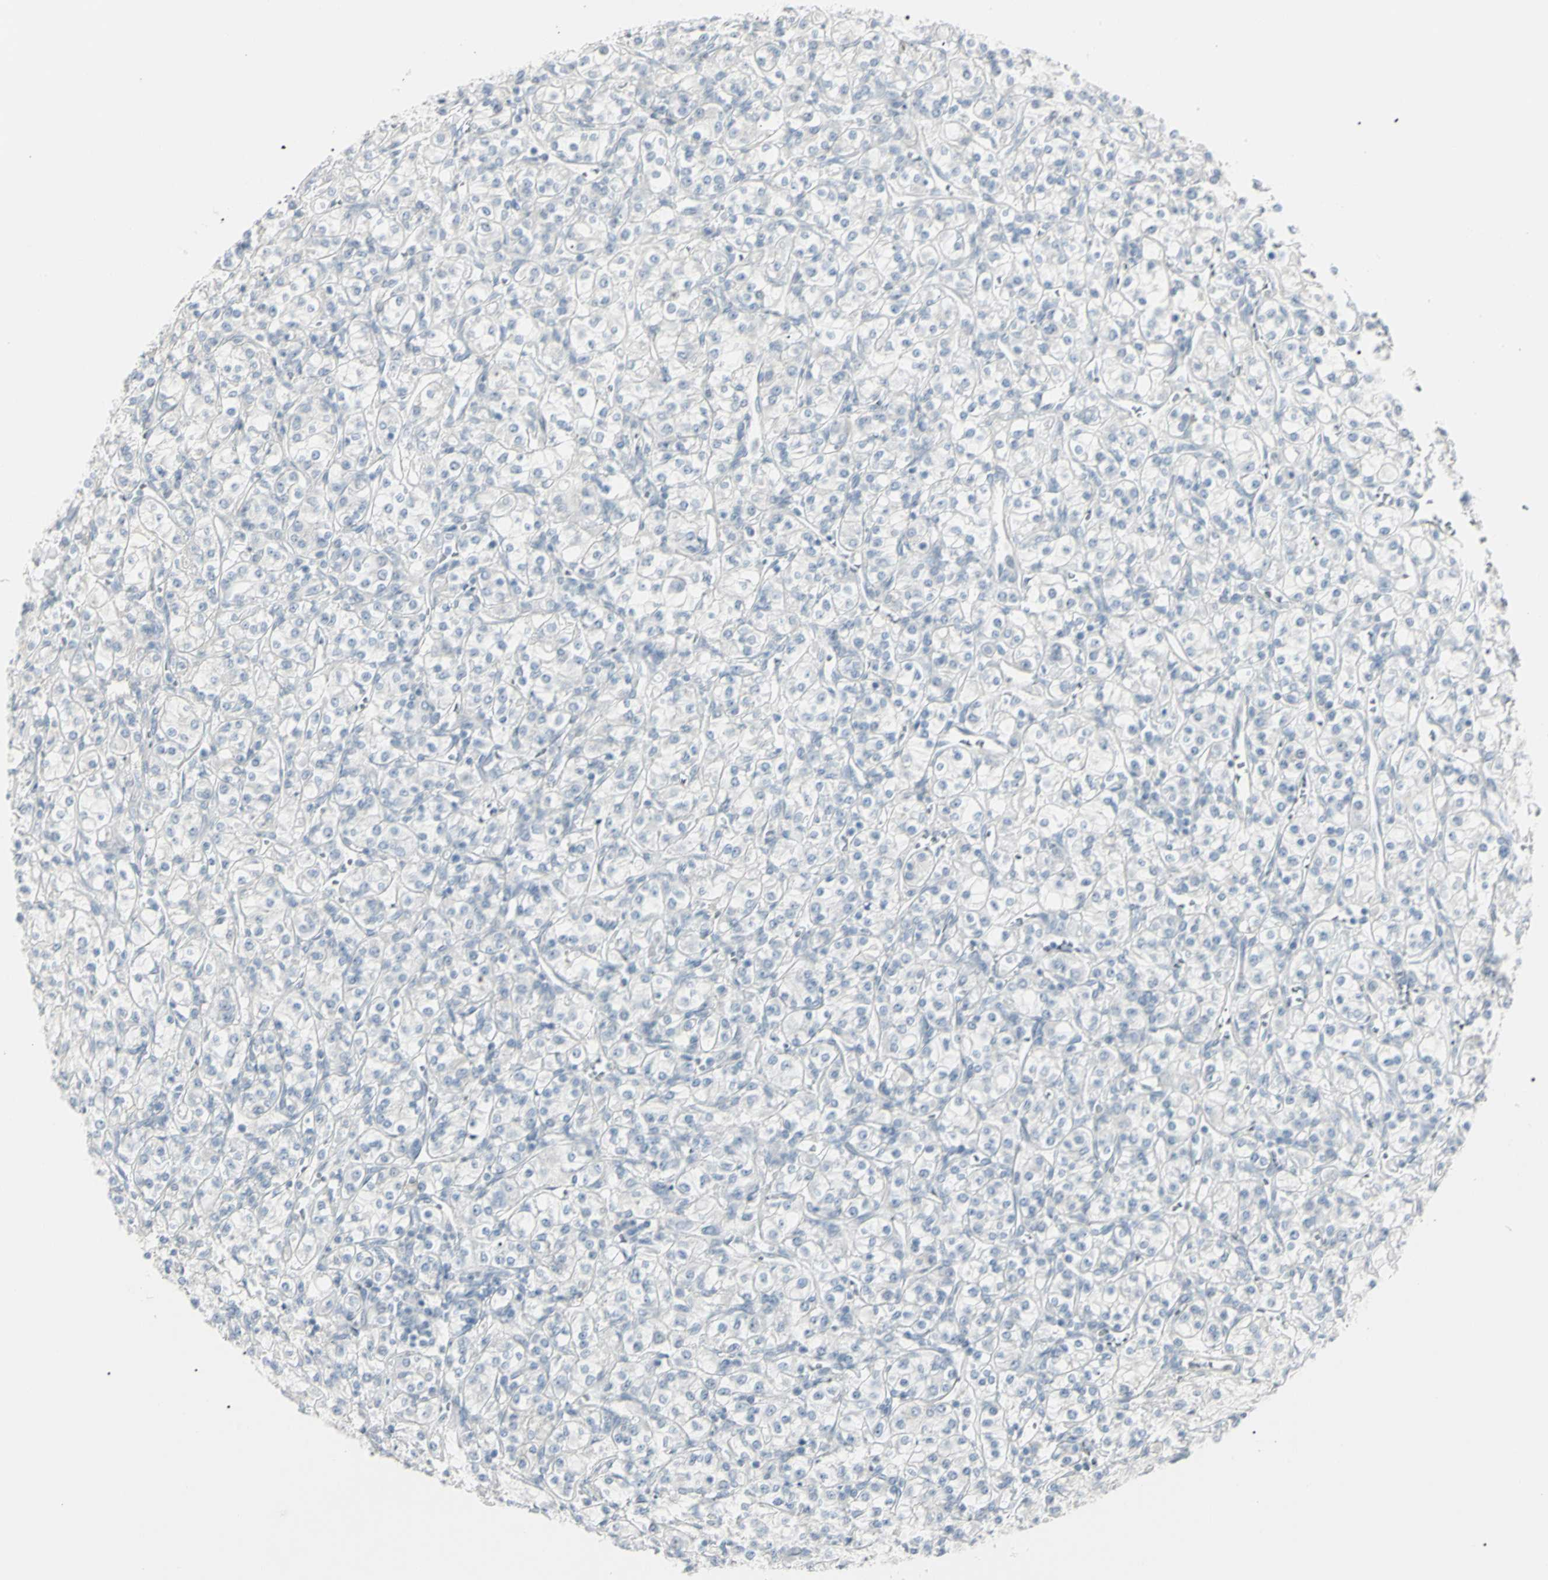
{"staining": {"intensity": "negative", "quantity": "none", "location": "none"}, "tissue": "renal cancer", "cell_type": "Tumor cells", "image_type": "cancer", "snomed": [{"axis": "morphology", "description": "Adenocarcinoma, NOS"}, {"axis": "topography", "description": "Kidney"}], "caption": "High magnification brightfield microscopy of adenocarcinoma (renal) stained with DAB (3,3'-diaminobenzidine) (brown) and counterstained with hematoxylin (blue): tumor cells show no significant staining.", "gene": "PIP", "patient": {"sex": "male", "age": 77}}